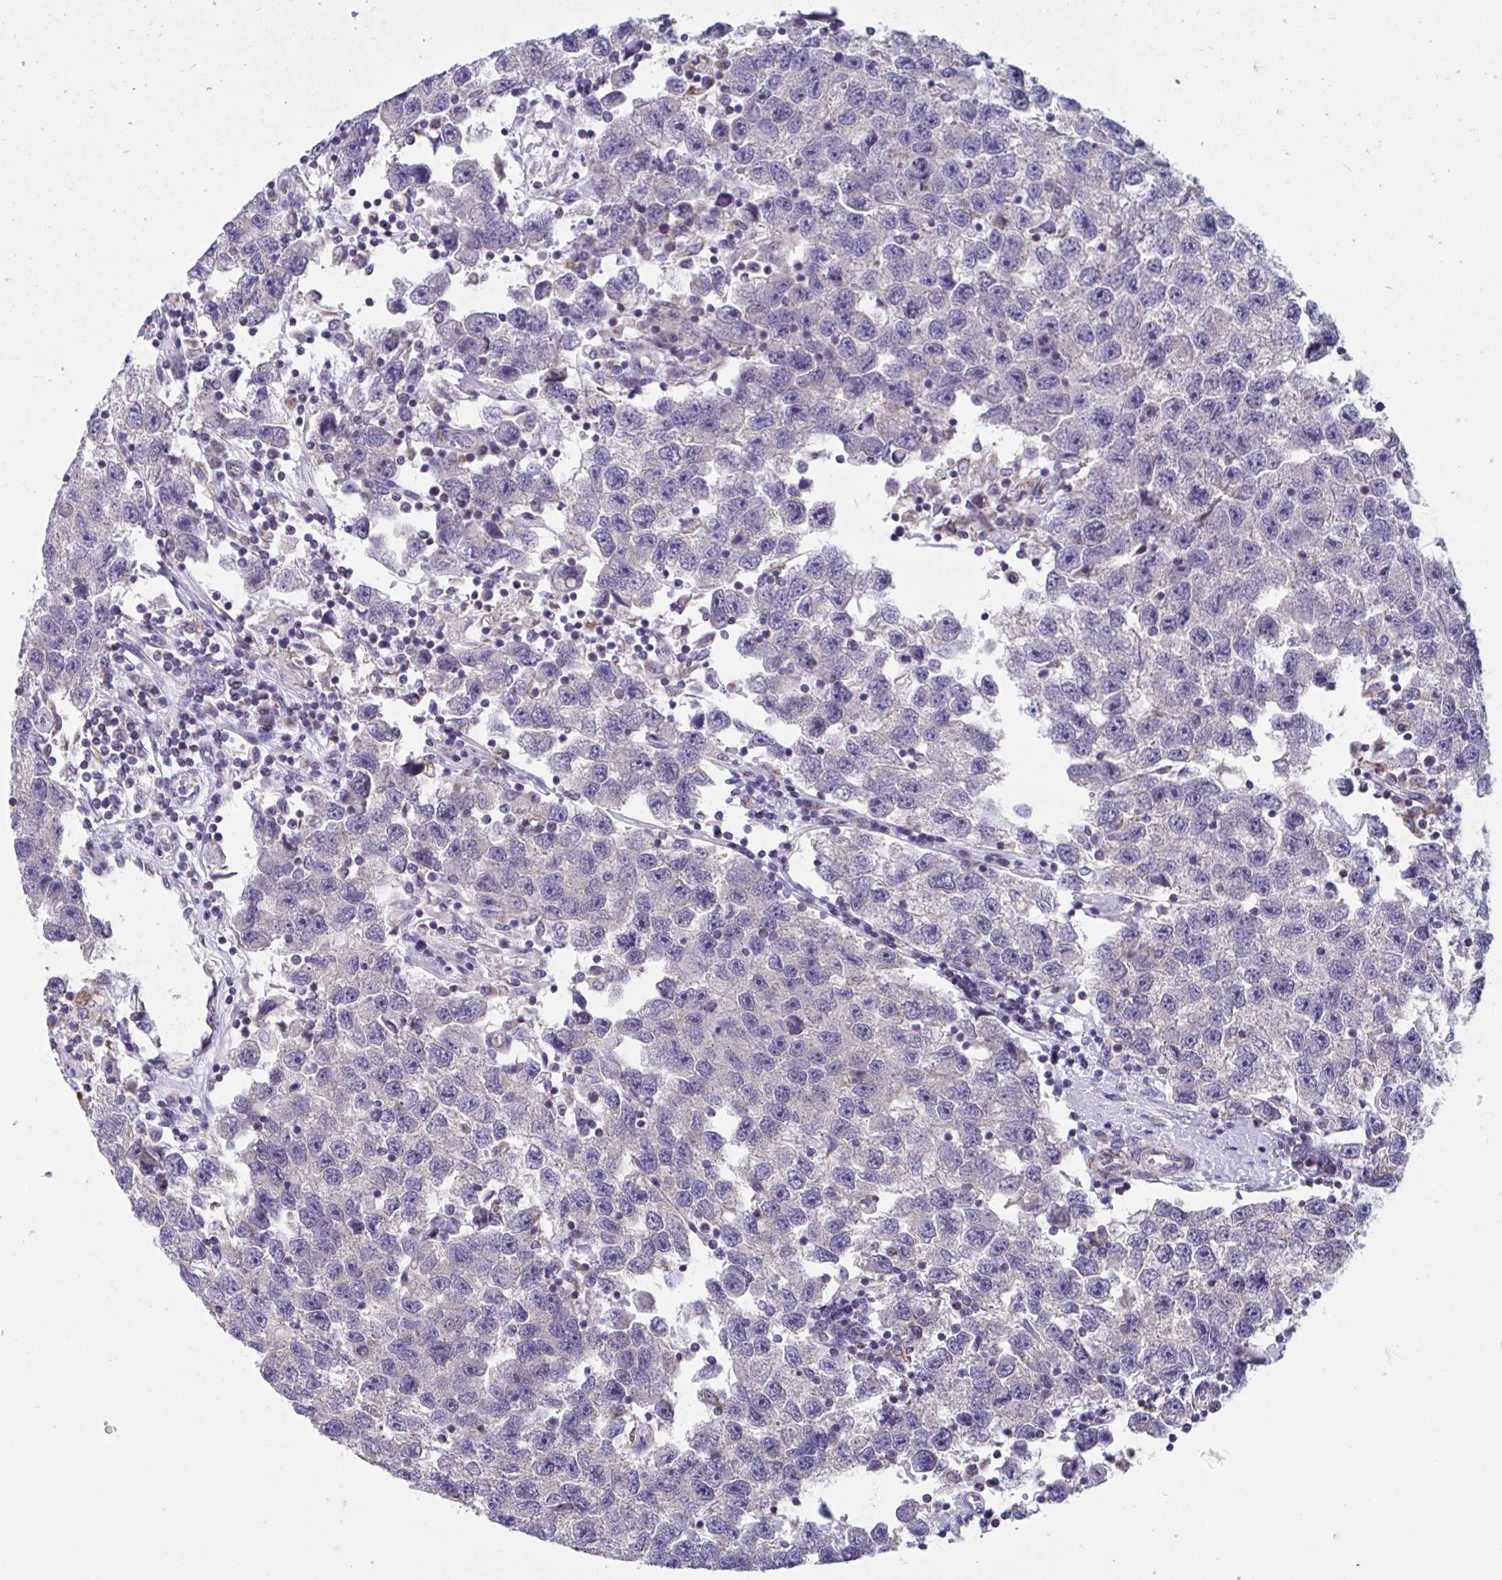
{"staining": {"intensity": "negative", "quantity": "none", "location": "none"}, "tissue": "testis cancer", "cell_type": "Tumor cells", "image_type": "cancer", "snomed": [{"axis": "morphology", "description": "Seminoma, NOS"}, {"axis": "topography", "description": "Testis"}], "caption": "Tumor cells show no significant protein positivity in testis seminoma.", "gene": "OR13A1", "patient": {"sex": "male", "age": 26}}